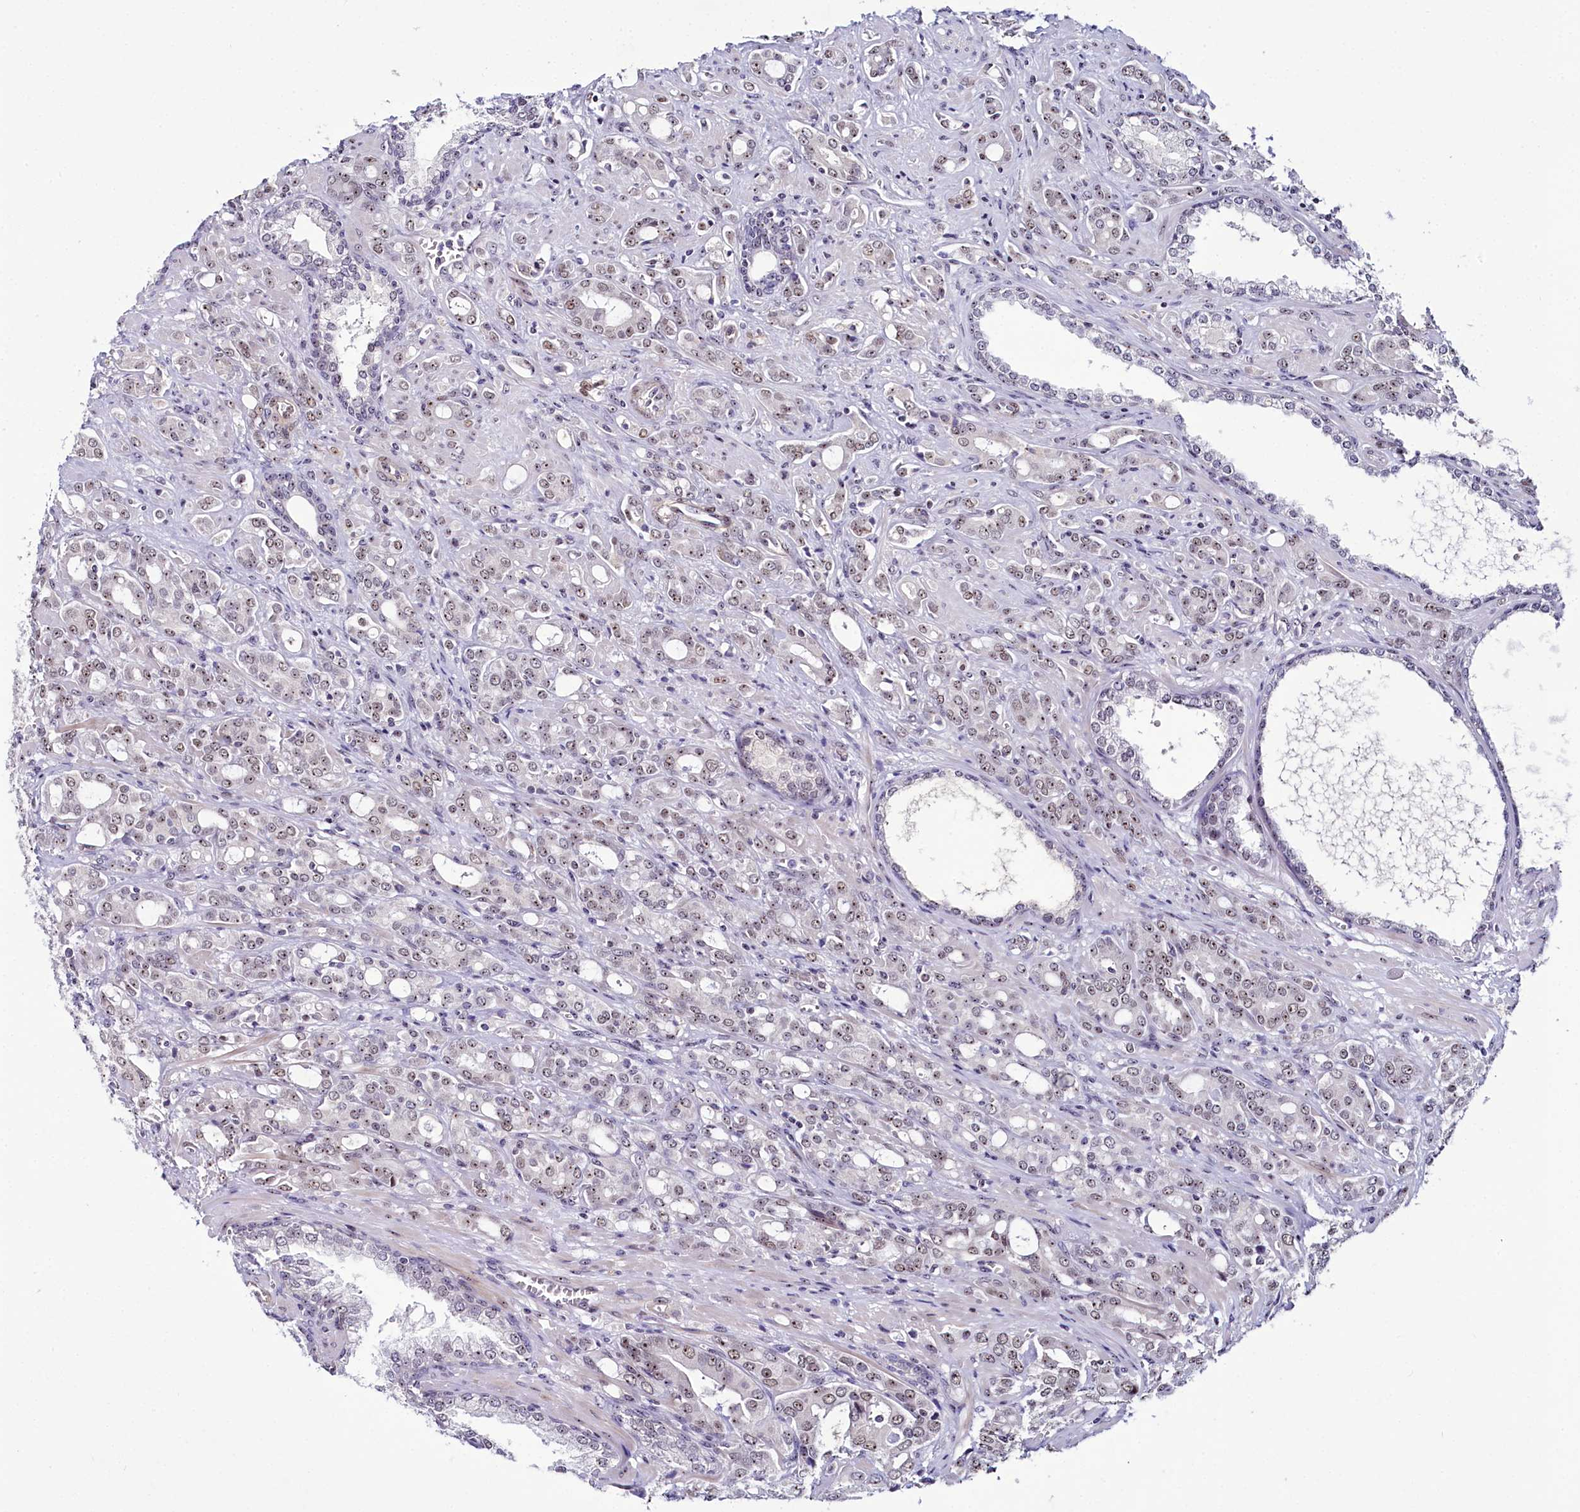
{"staining": {"intensity": "weak", "quantity": ">75%", "location": "nuclear"}, "tissue": "prostate cancer", "cell_type": "Tumor cells", "image_type": "cancer", "snomed": [{"axis": "morphology", "description": "Adenocarcinoma, High grade"}, {"axis": "topography", "description": "Prostate"}], "caption": "Approximately >75% of tumor cells in human high-grade adenocarcinoma (prostate) show weak nuclear protein positivity as visualized by brown immunohistochemical staining.", "gene": "TCOF1", "patient": {"sex": "male", "age": 72}}